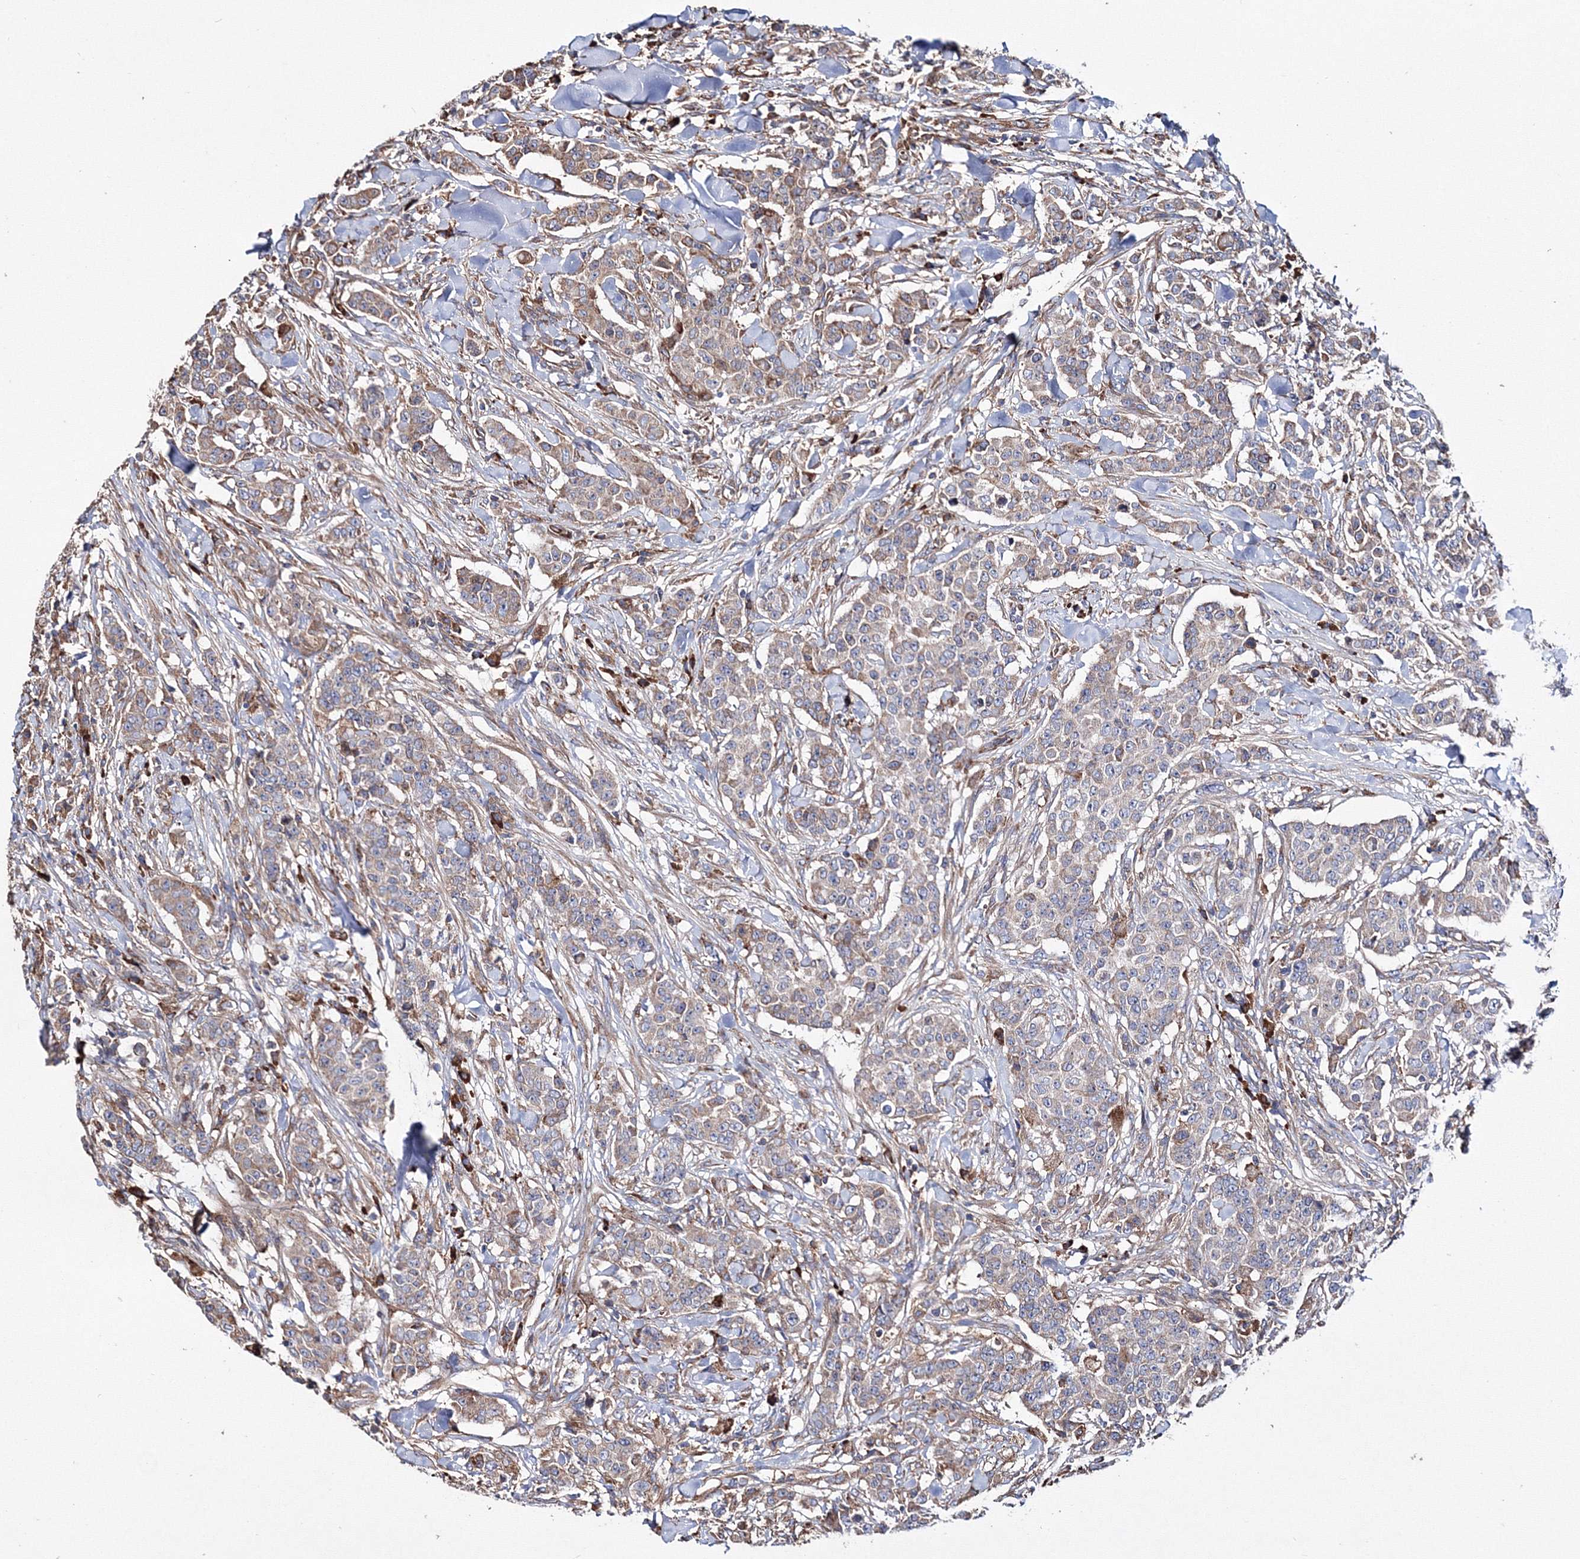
{"staining": {"intensity": "weak", "quantity": ">75%", "location": "cytoplasmic/membranous"}, "tissue": "breast cancer", "cell_type": "Tumor cells", "image_type": "cancer", "snomed": [{"axis": "morphology", "description": "Duct carcinoma"}, {"axis": "topography", "description": "Breast"}], "caption": "Intraductal carcinoma (breast) was stained to show a protein in brown. There is low levels of weak cytoplasmic/membranous staining in approximately >75% of tumor cells. The staining is performed using DAB brown chromogen to label protein expression. The nuclei are counter-stained blue using hematoxylin.", "gene": "VPS8", "patient": {"sex": "female", "age": 40}}